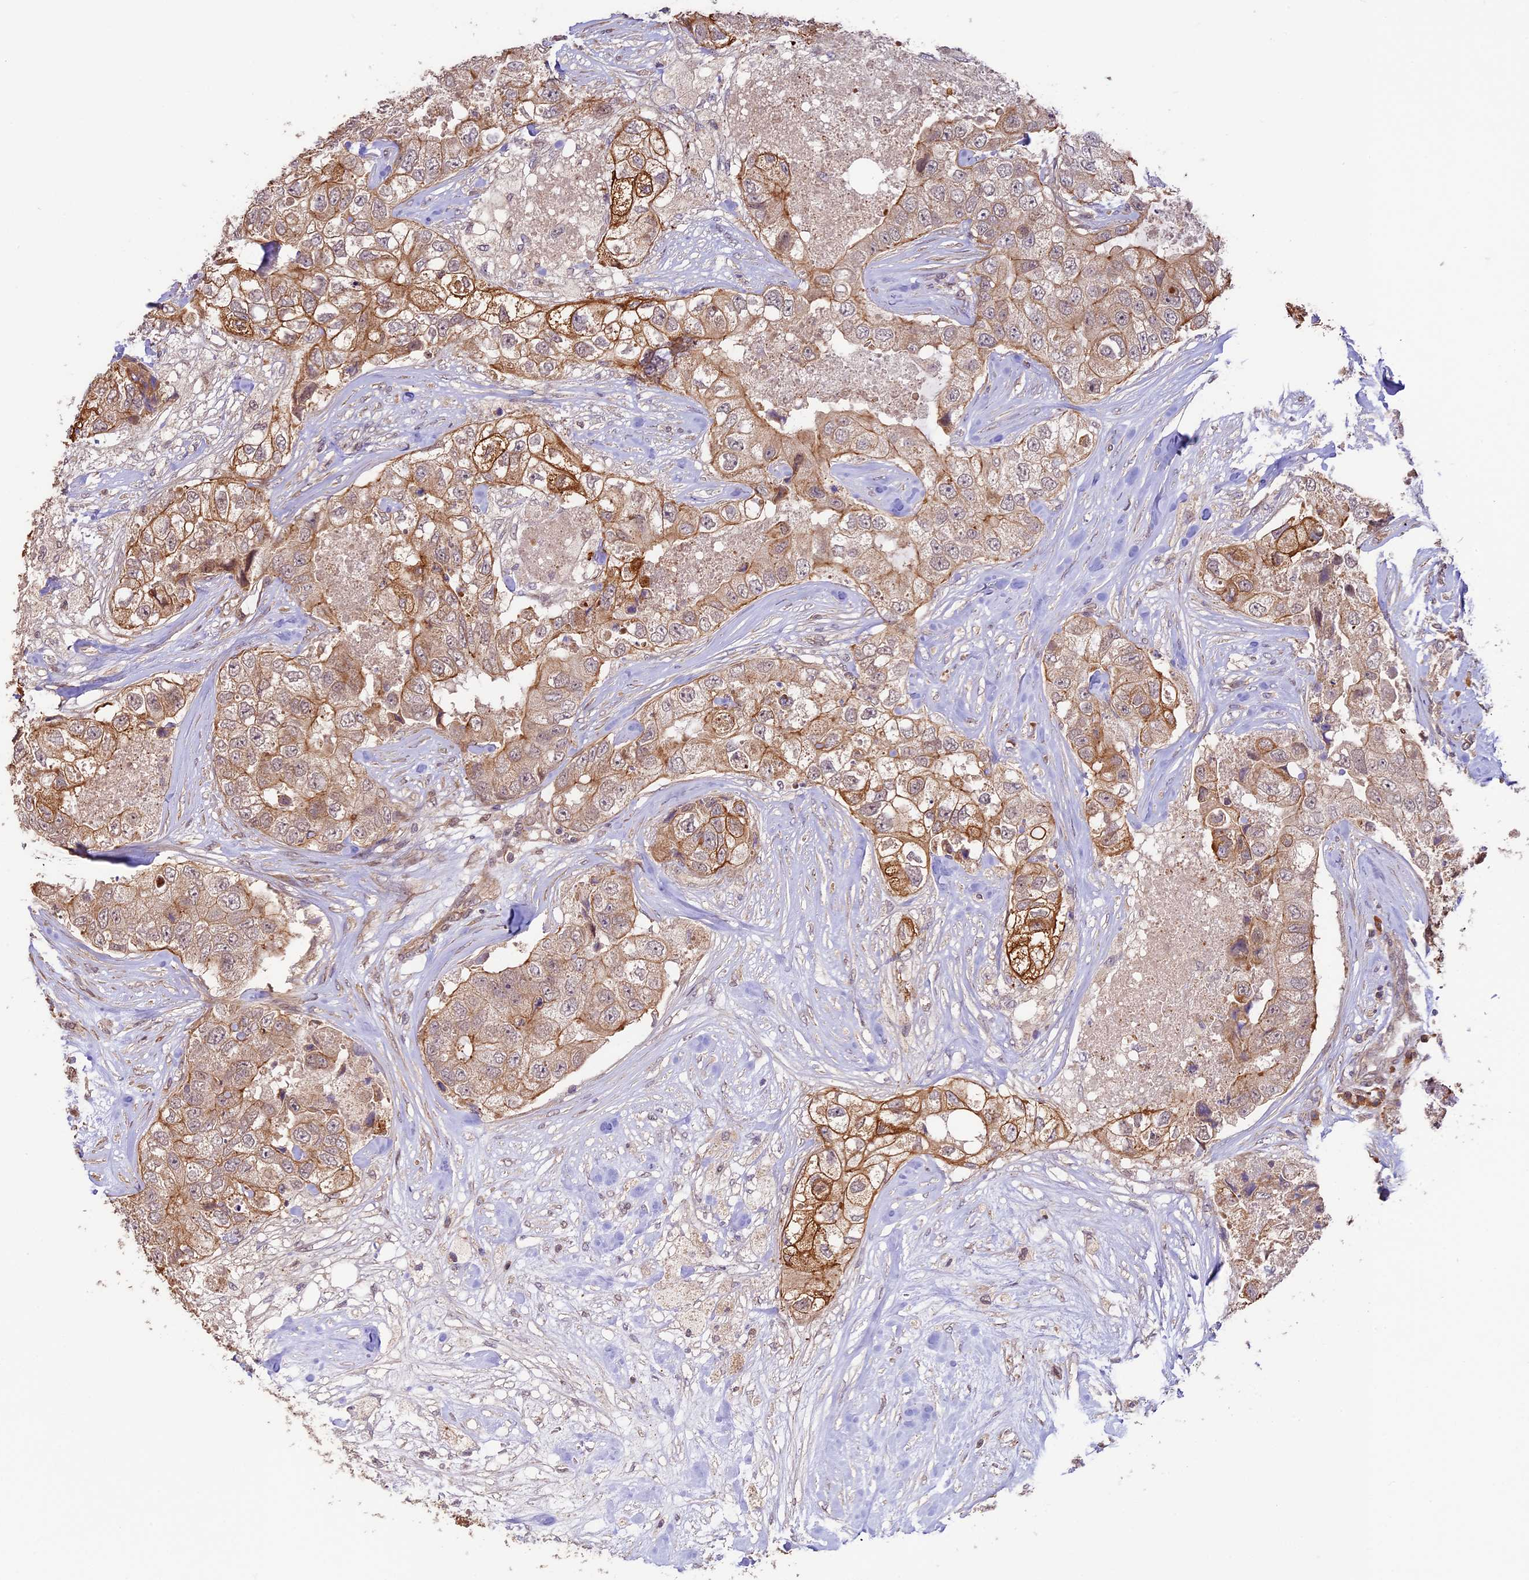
{"staining": {"intensity": "moderate", "quantity": ">75%", "location": "cytoplasmic/membranous"}, "tissue": "breast cancer", "cell_type": "Tumor cells", "image_type": "cancer", "snomed": [{"axis": "morphology", "description": "Duct carcinoma"}, {"axis": "topography", "description": "Breast"}], "caption": "This photomicrograph shows immunohistochemistry (IHC) staining of breast infiltrating ductal carcinoma, with medium moderate cytoplasmic/membranous staining in approximately >75% of tumor cells.", "gene": "BCAS4", "patient": {"sex": "female", "age": 62}}